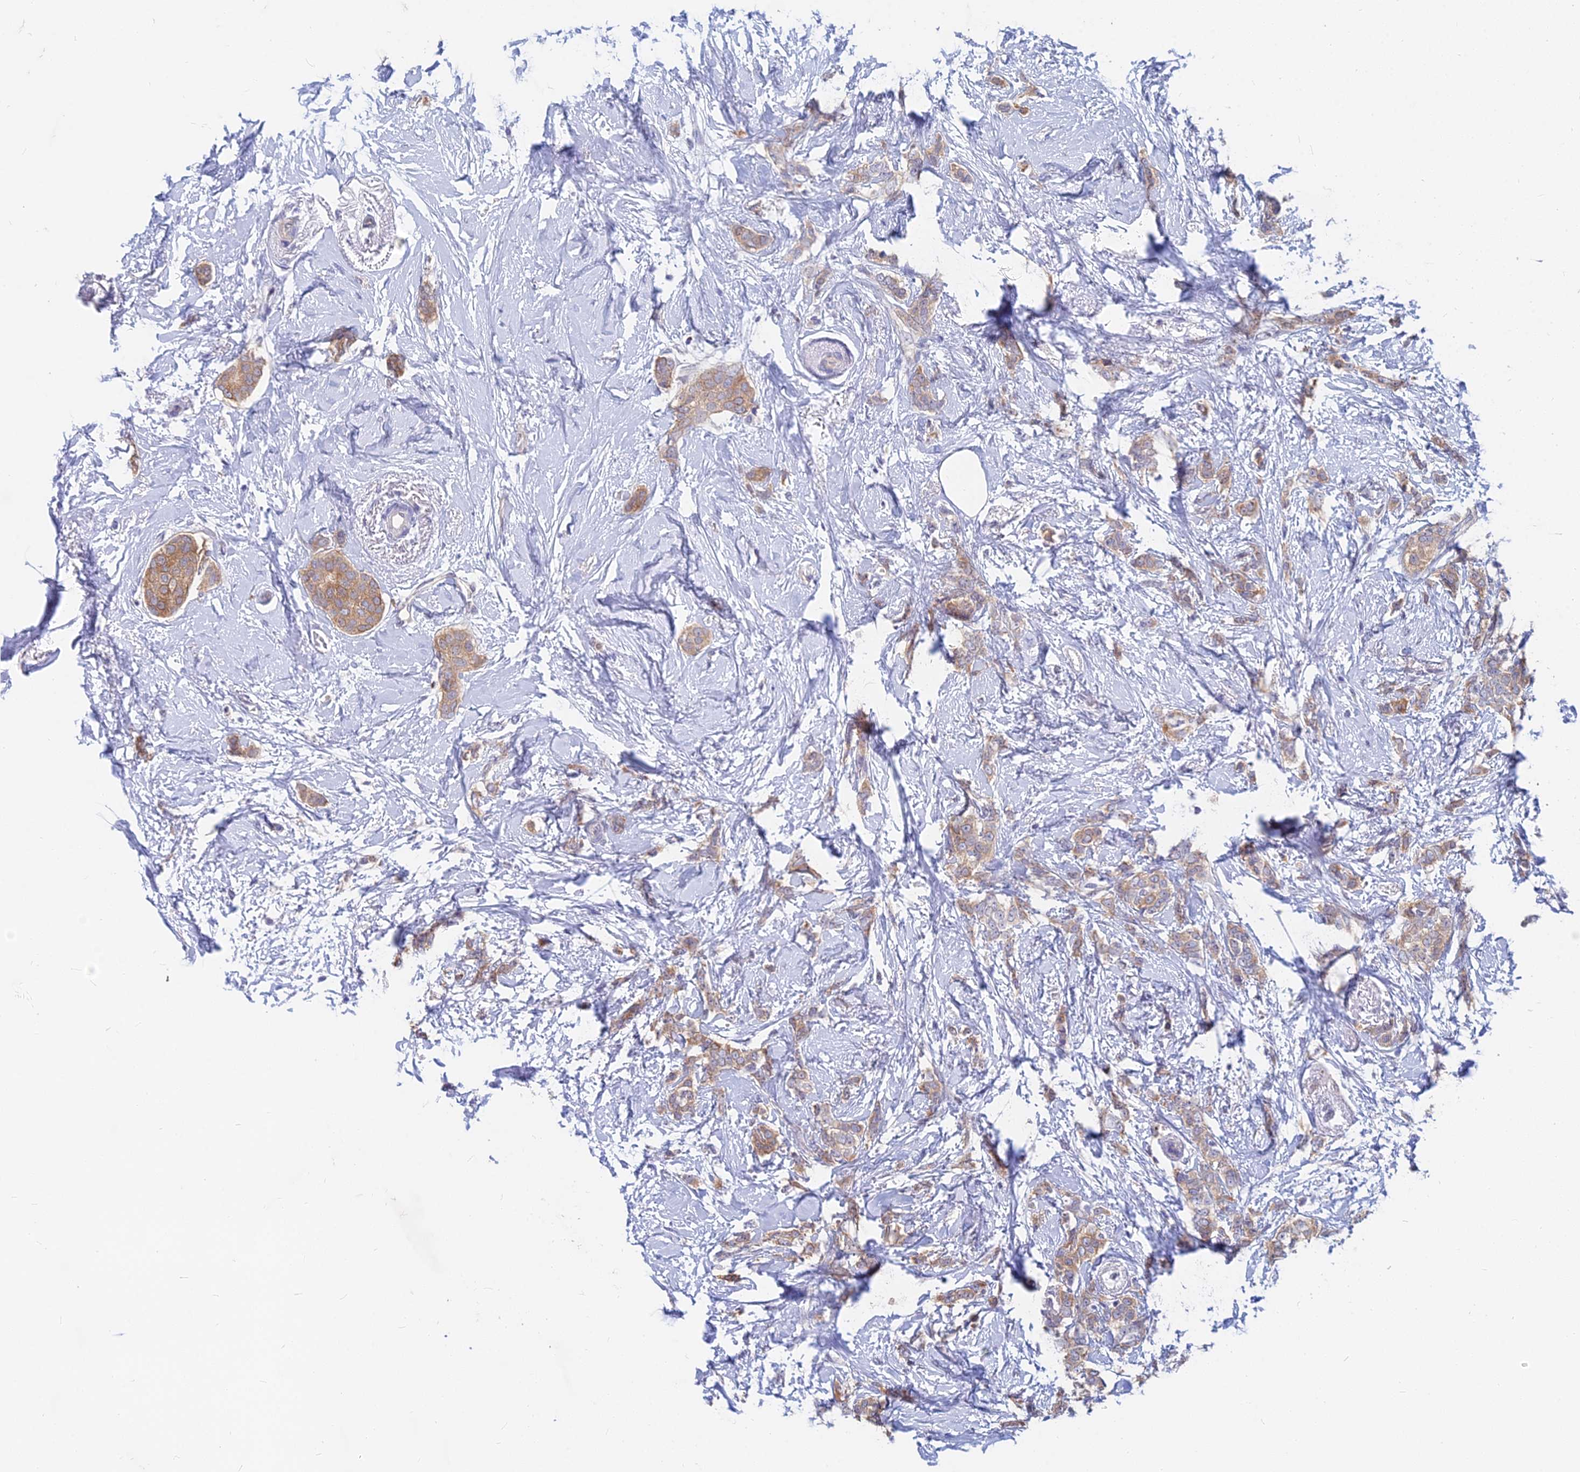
{"staining": {"intensity": "moderate", "quantity": ">75%", "location": "cytoplasmic/membranous"}, "tissue": "breast cancer", "cell_type": "Tumor cells", "image_type": "cancer", "snomed": [{"axis": "morphology", "description": "Duct carcinoma"}, {"axis": "topography", "description": "Breast"}], "caption": "An image showing moderate cytoplasmic/membranous expression in approximately >75% of tumor cells in invasive ductal carcinoma (breast), as visualized by brown immunohistochemical staining.", "gene": "B3GALT4", "patient": {"sex": "female", "age": 72}}